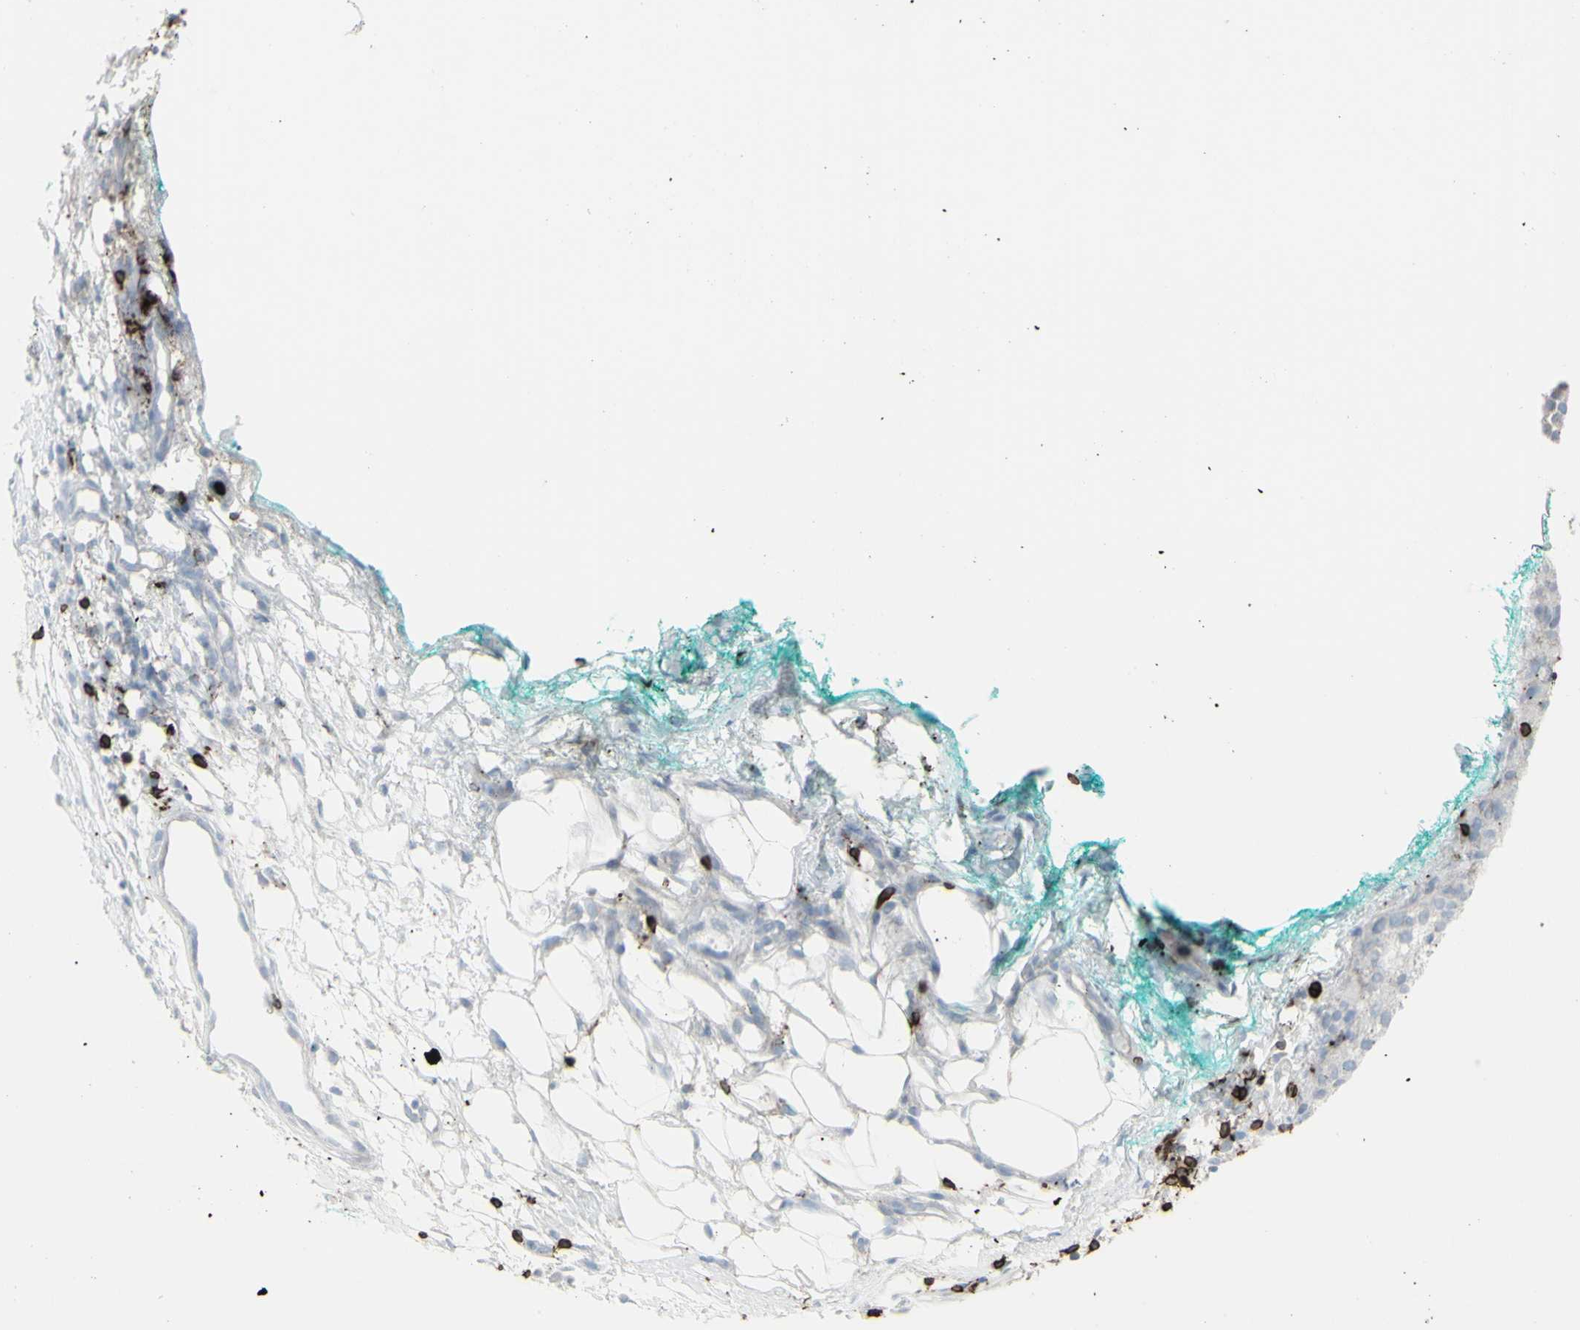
{"staining": {"intensity": "negative", "quantity": "none", "location": "none"}, "tissue": "melanoma", "cell_type": "Tumor cells", "image_type": "cancer", "snomed": [{"axis": "morphology", "description": "Necrosis, NOS"}, {"axis": "morphology", "description": "Malignant melanoma, NOS"}, {"axis": "topography", "description": "Skin"}], "caption": "DAB (3,3'-diaminobenzidine) immunohistochemical staining of malignant melanoma demonstrates no significant expression in tumor cells.", "gene": "CD247", "patient": {"sex": "female", "age": 87}}